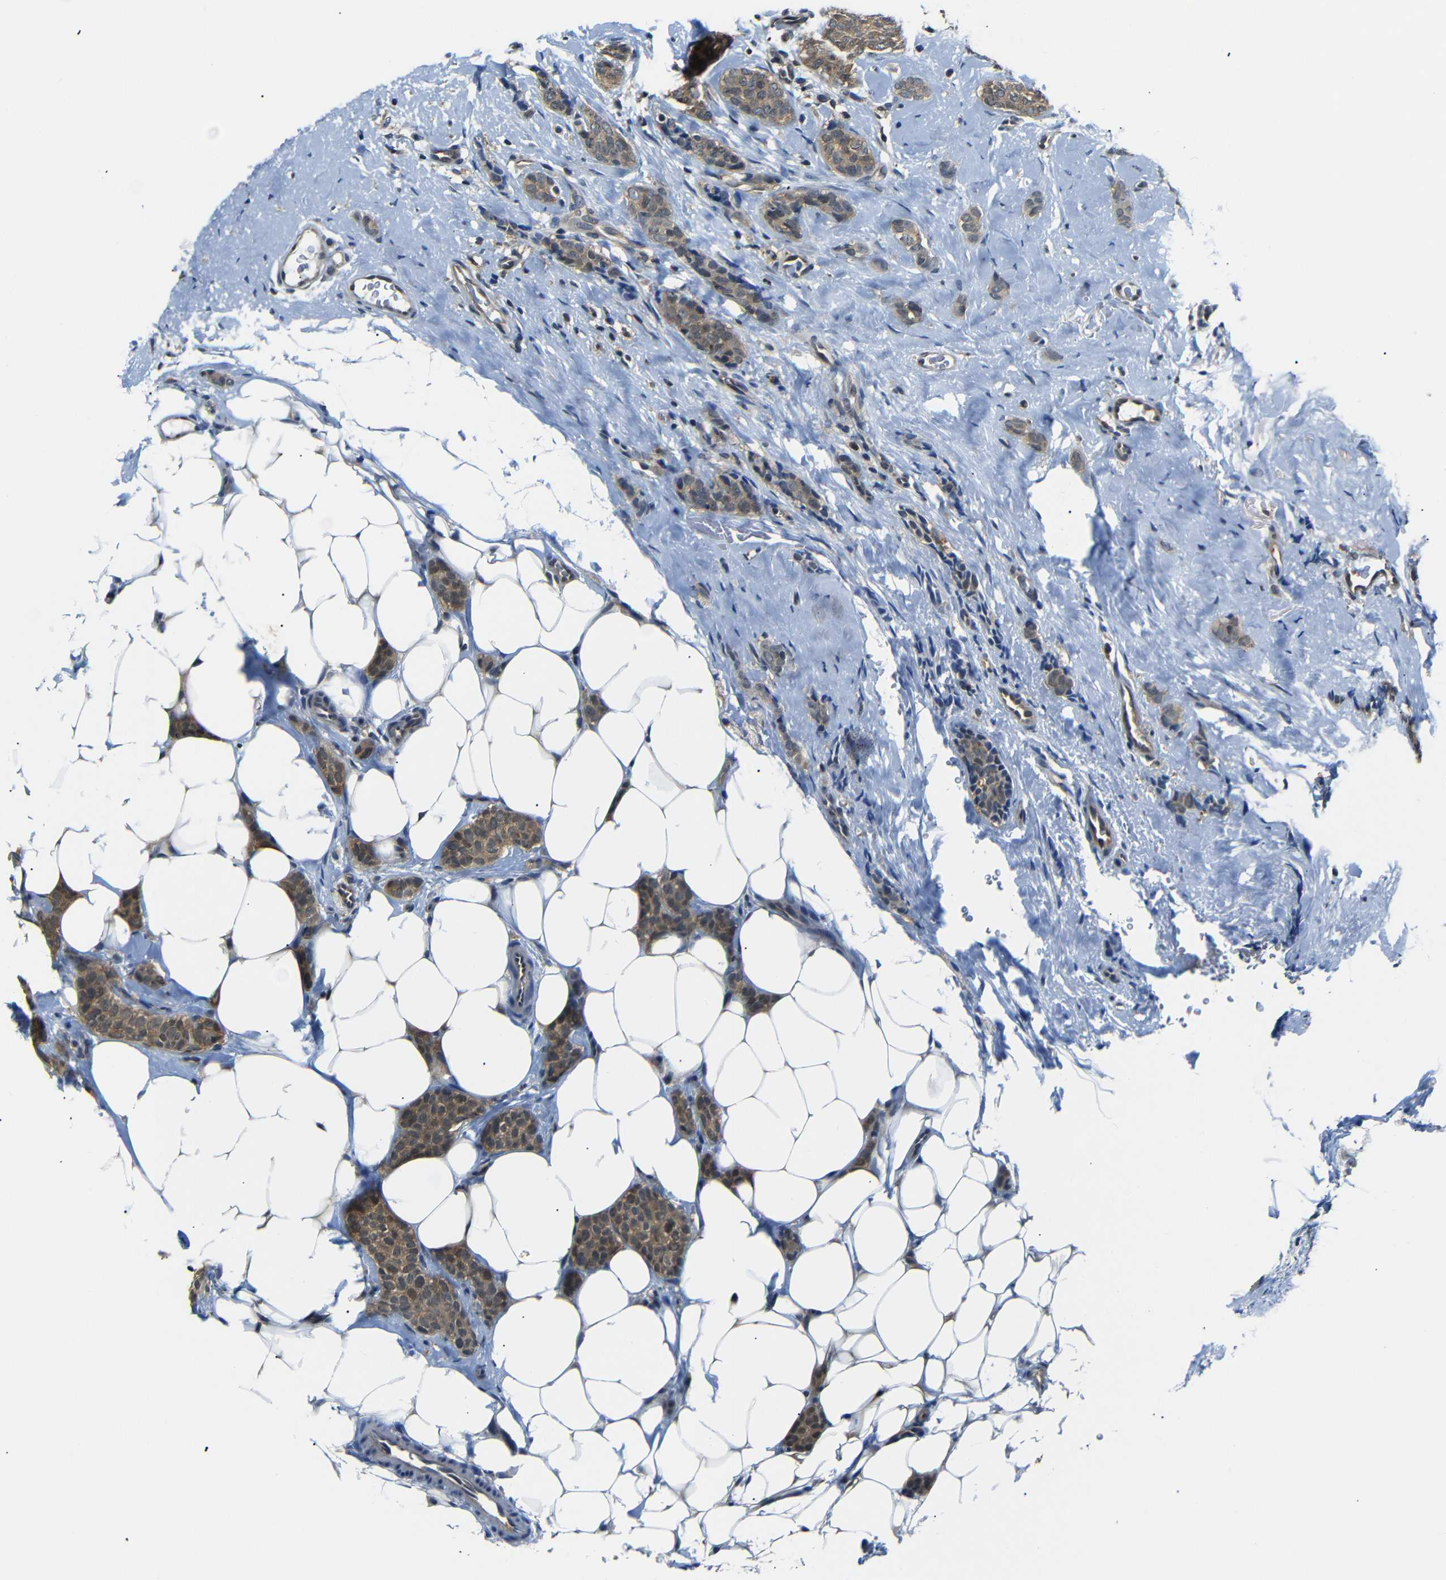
{"staining": {"intensity": "moderate", "quantity": ">75%", "location": "cytoplasmic/membranous"}, "tissue": "breast cancer", "cell_type": "Tumor cells", "image_type": "cancer", "snomed": [{"axis": "morphology", "description": "Lobular carcinoma"}, {"axis": "topography", "description": "Skin"}, {"axis": "topography", "description": "Breast"}], "caption": "Human breast cancer stained with a protein marker exhibits moderate staining in tumor cells.", "gene": "UBXN1", "patient": {"sex": "female", "age": 46}}